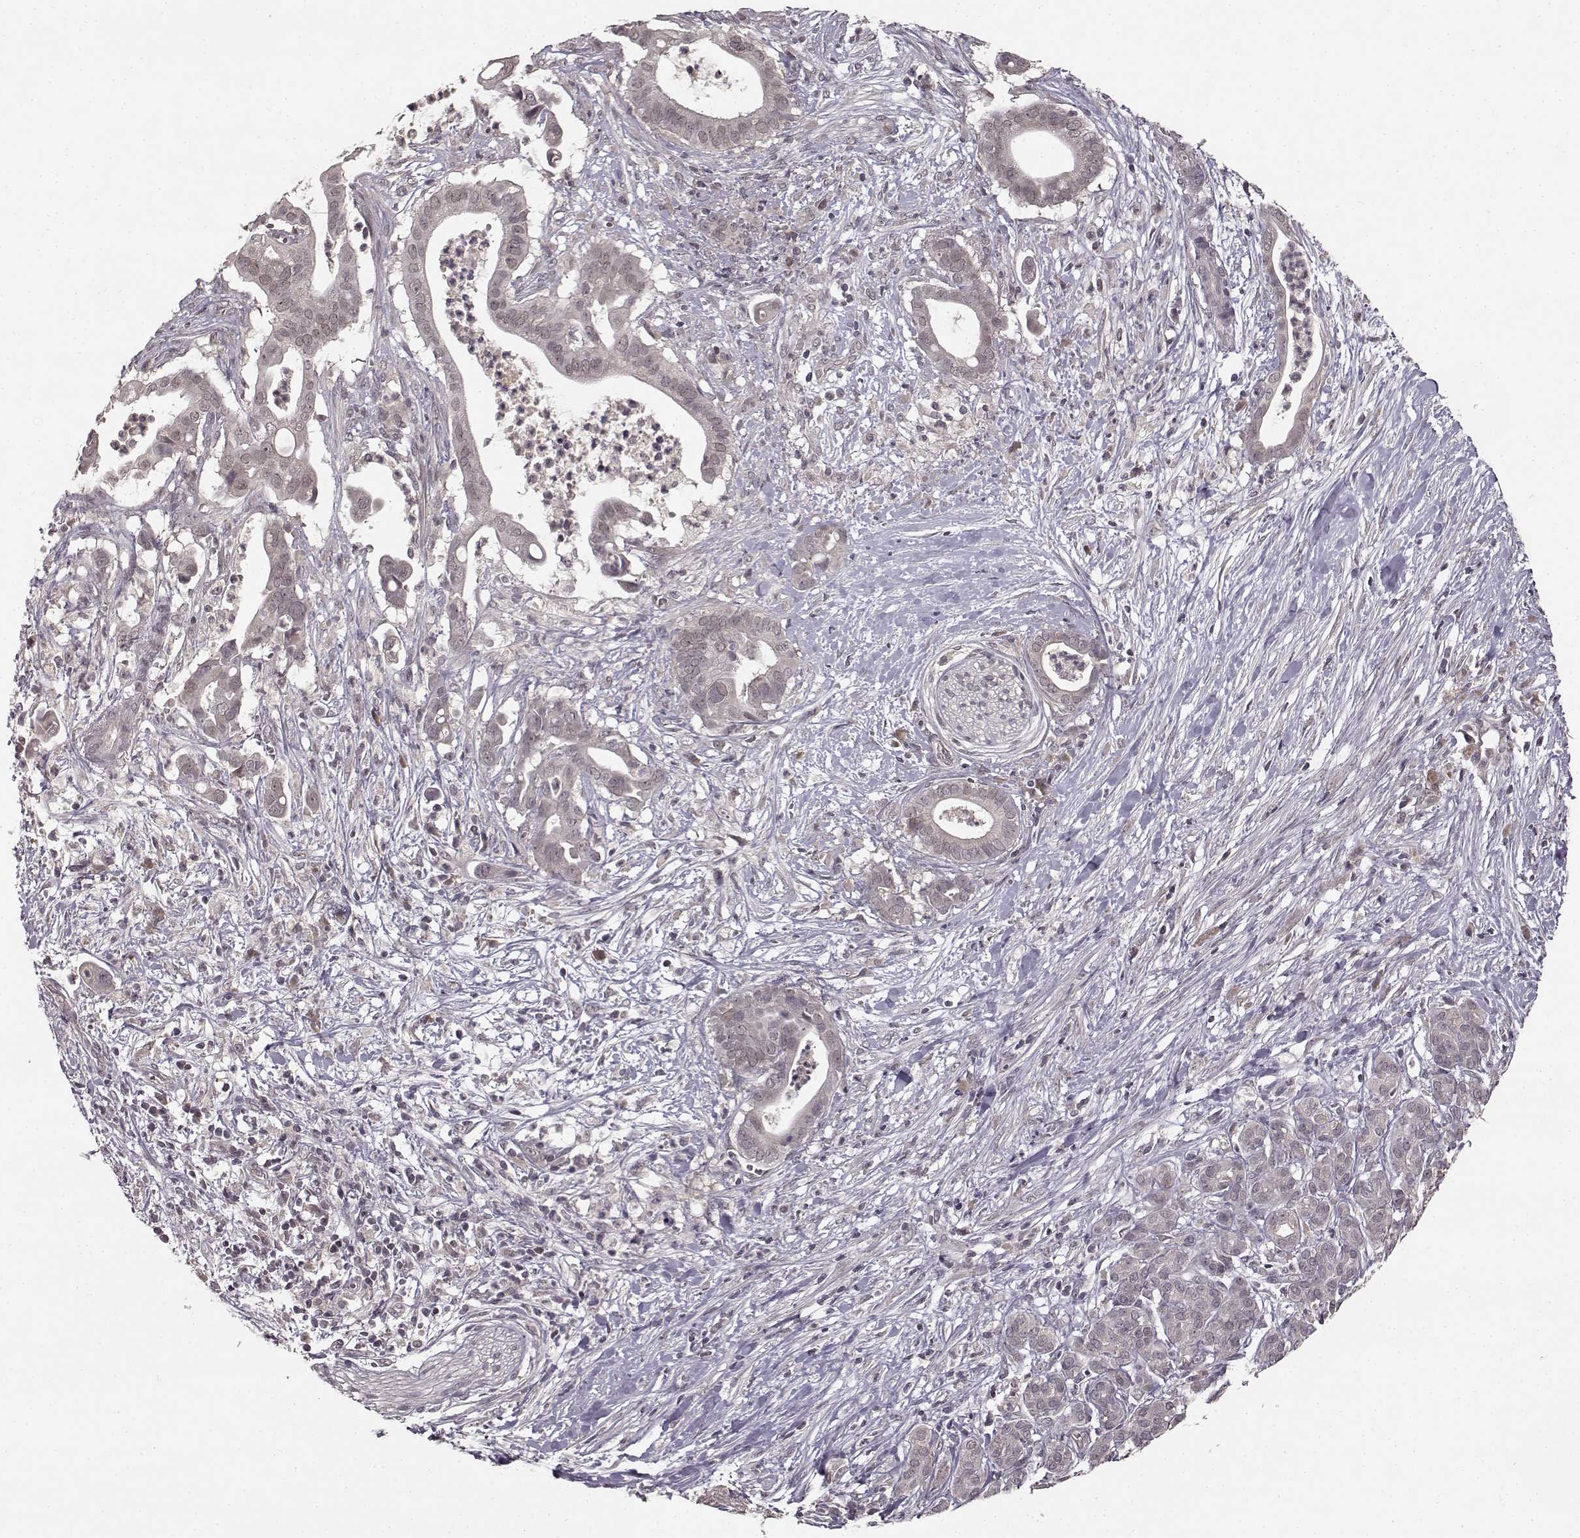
{"staining": {"intensity": "negative", "quantity": "none", "location": "none"}, "tissue": "pancreatic cancer", "cell_type": "Tumor cells", "image_type": "cancer", "snomed": [{"axis": "morphology", "description": "Adenocarcinoma, NOS"}, {"axis": "topography", "description": "Pancreas"}], "caption": "IHC of pancreatic cancer (adenocarcinoma) demonstrates no staining in tumor cells.", "gene": "NTRK2", "patient": {"sex": "male", "age": 61}}